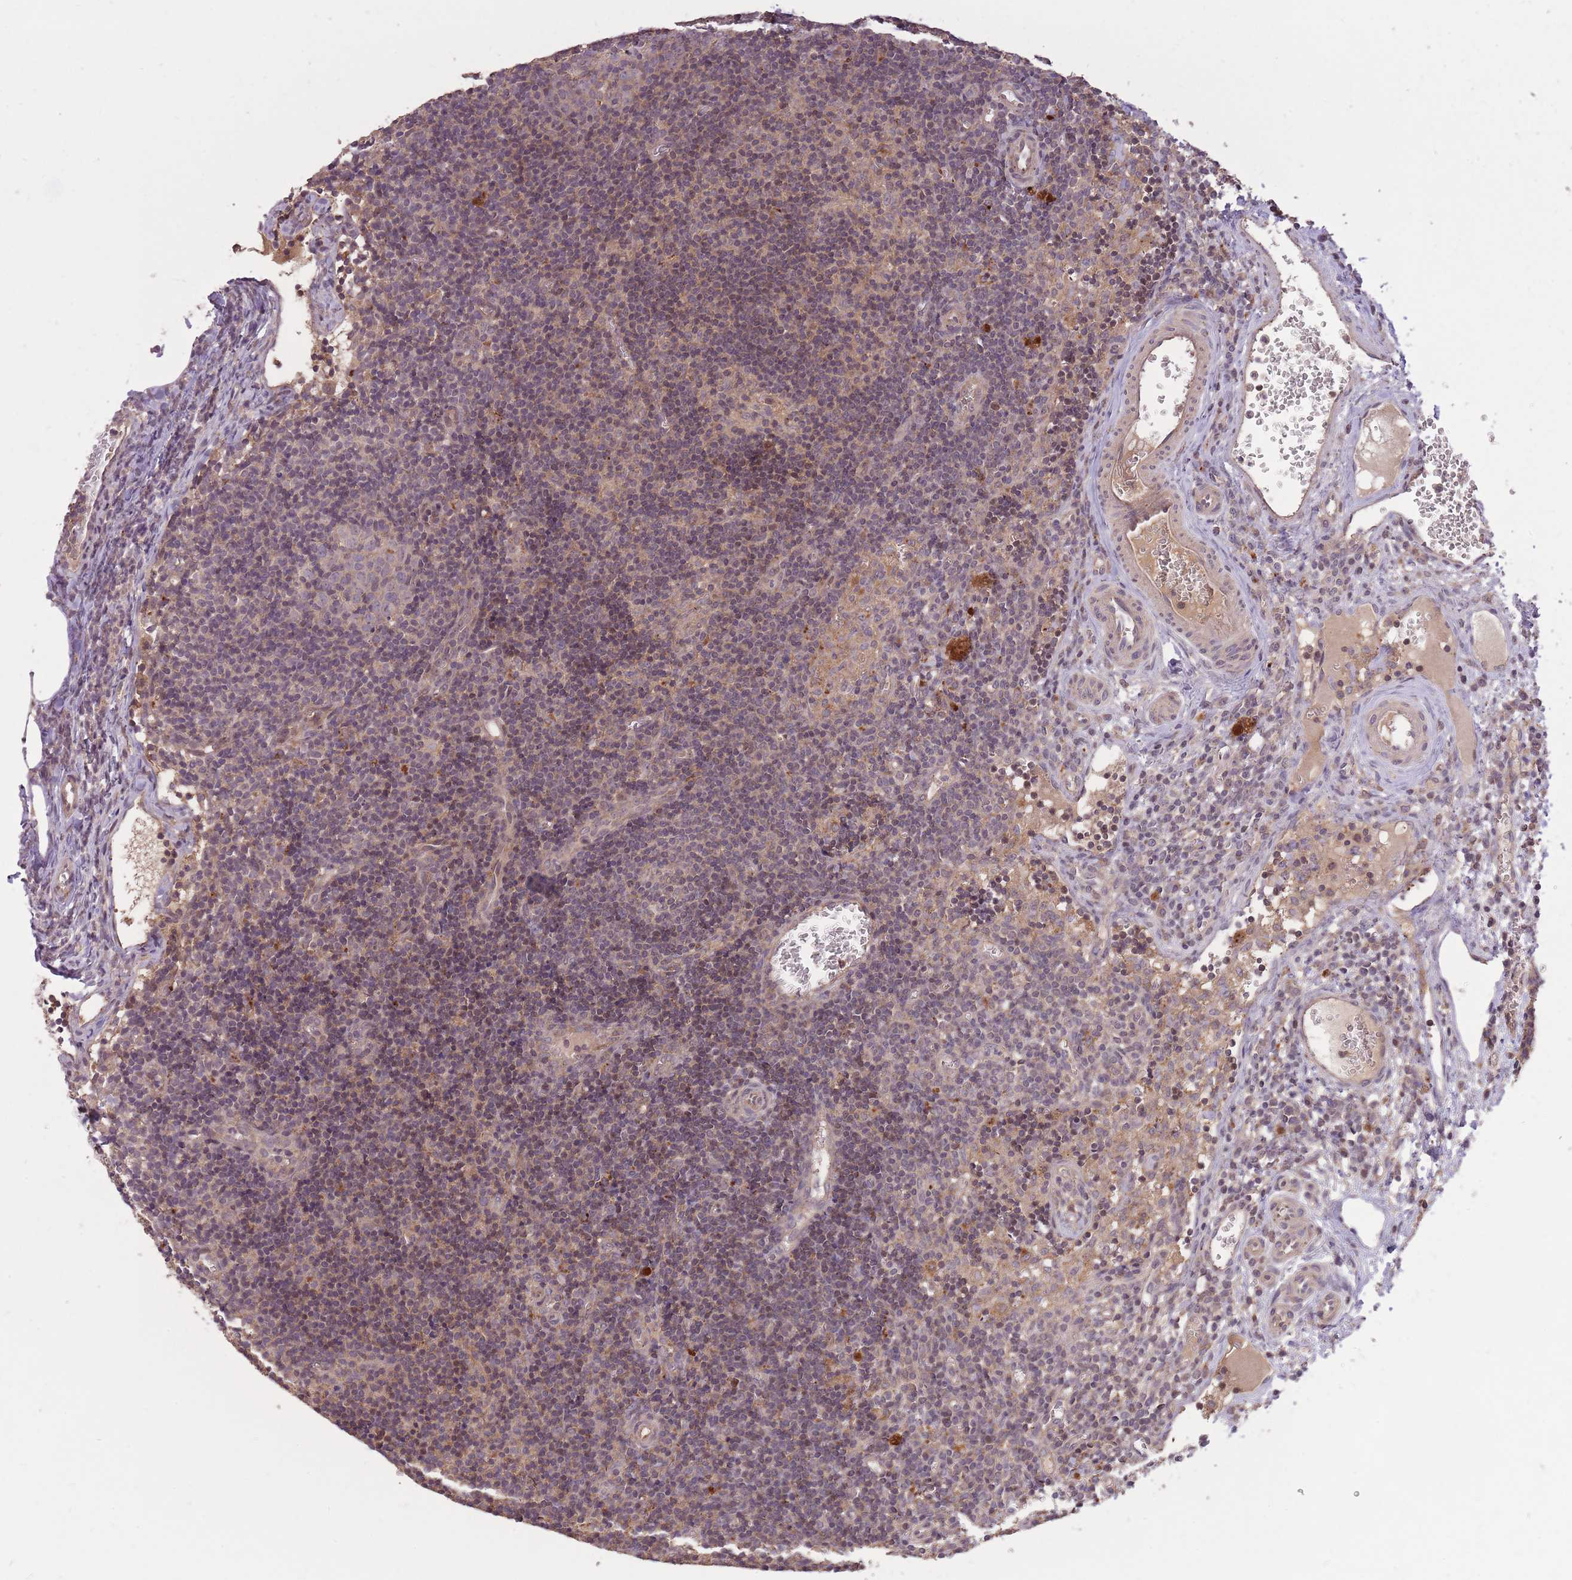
{"staining": {"intensity": "negative", "quantity": "none", "location": "none"}, "tissue": "lymph node", "cell_type": "Germinal center cells", "image_type": "normal", "snomed": [{"axis": "morphology", "description": "Normal tissue, NOS"}, {"axis": "topography", "description": "Lymph node"}], "caption": "Protein analysis of benign lymph node exhibits no significant expression in germinal center cells.", "gene": "POLR3F", "patient": {"sex": "female", "age": 37}}